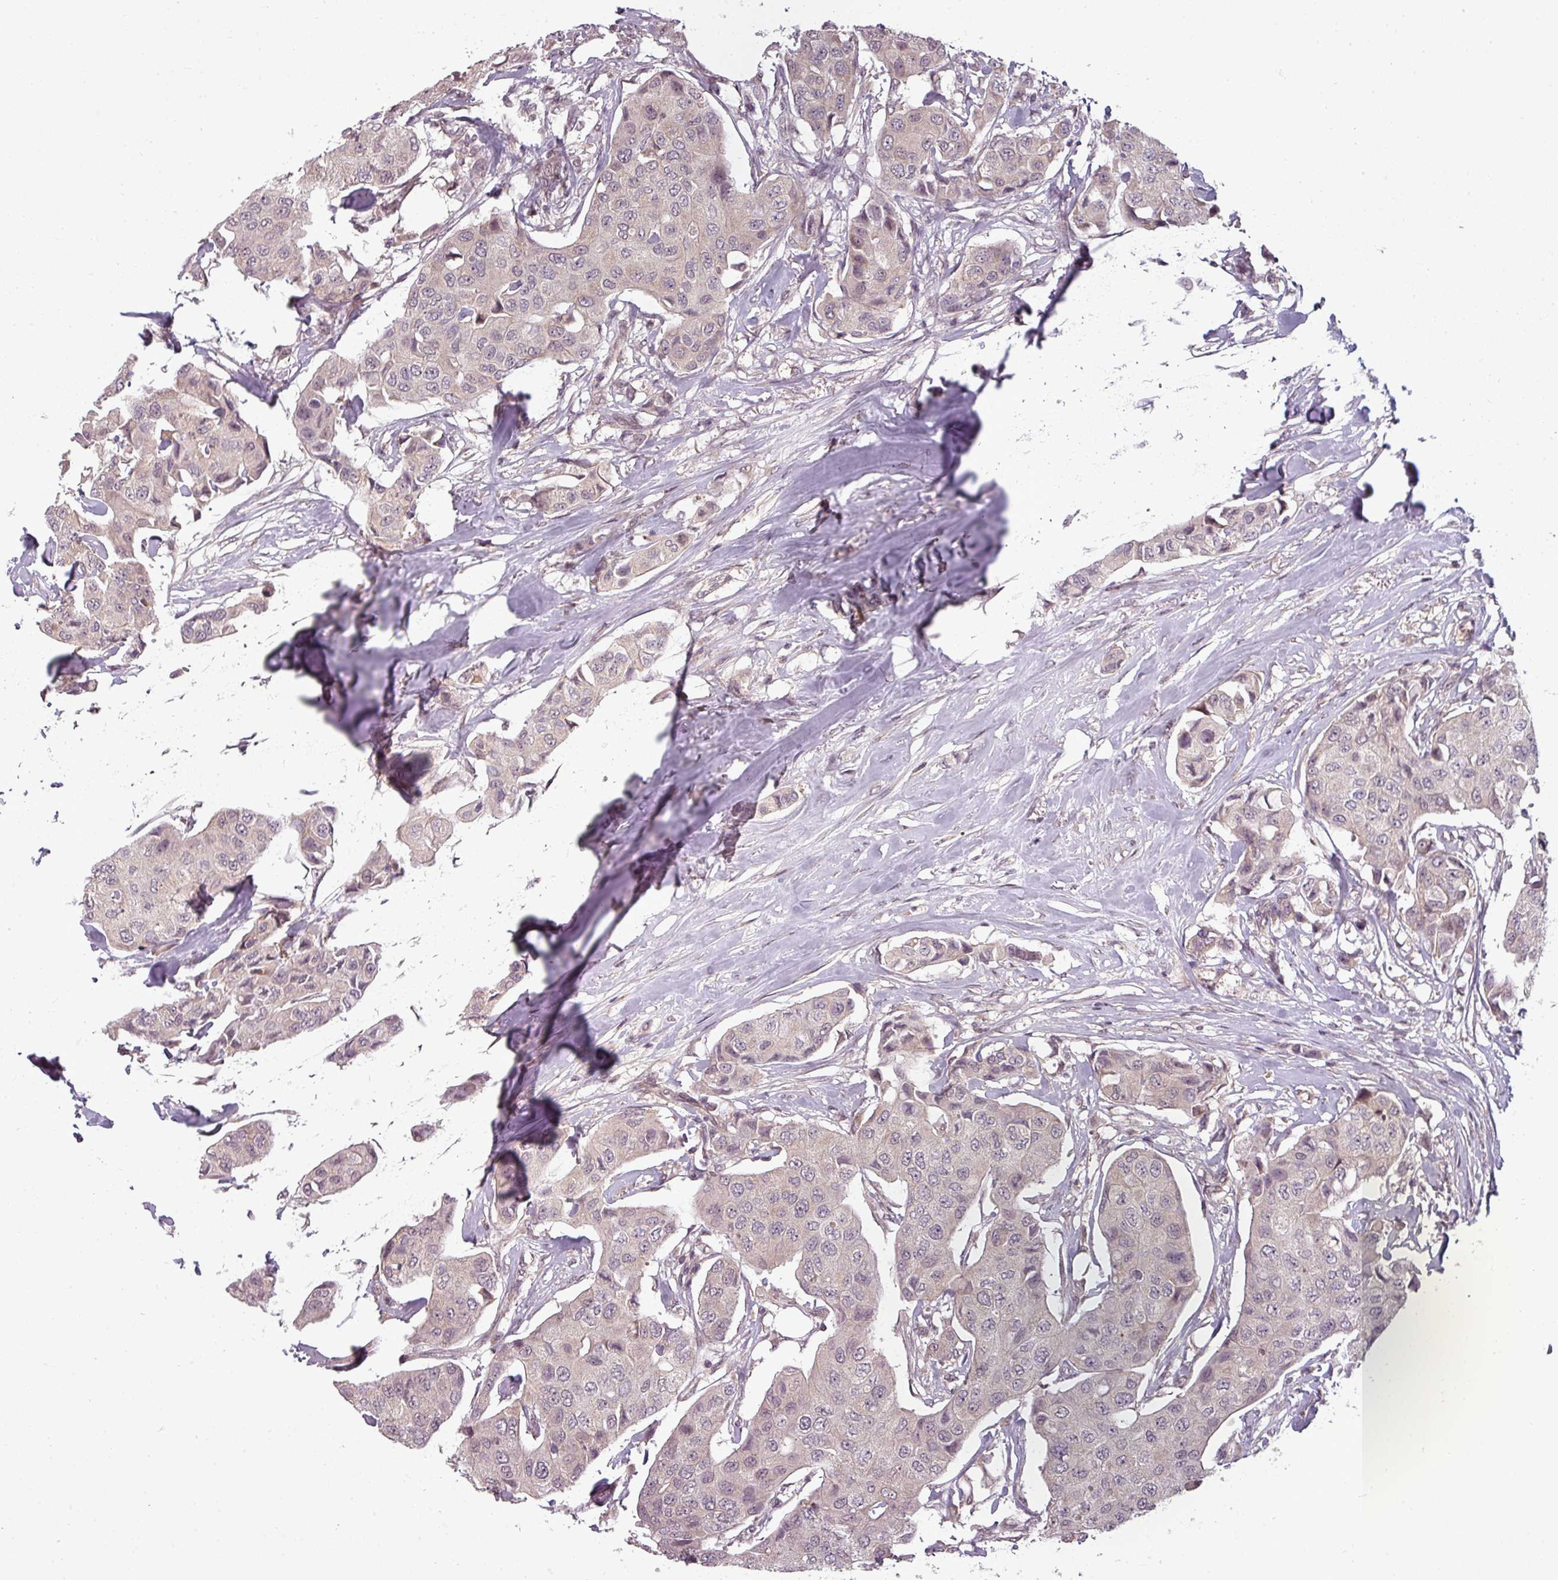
{"staining": {"intensity": "negative", "quantity": "none", "location": "none"}, "tissue": "breast cancer", "cell_type": "Tumor cells", "image_type": "cancer", "snomed": [{"axis": "morphology", "description": "Duct carcinoma"}, {"axis": "topography", "description": "Breast"}], "caption": "Tumor cells show no significant staining in breast cancer (intraductal carcinoma).", "gene": "CLIC1", "patient": {"sex": "female", "age": 80}}